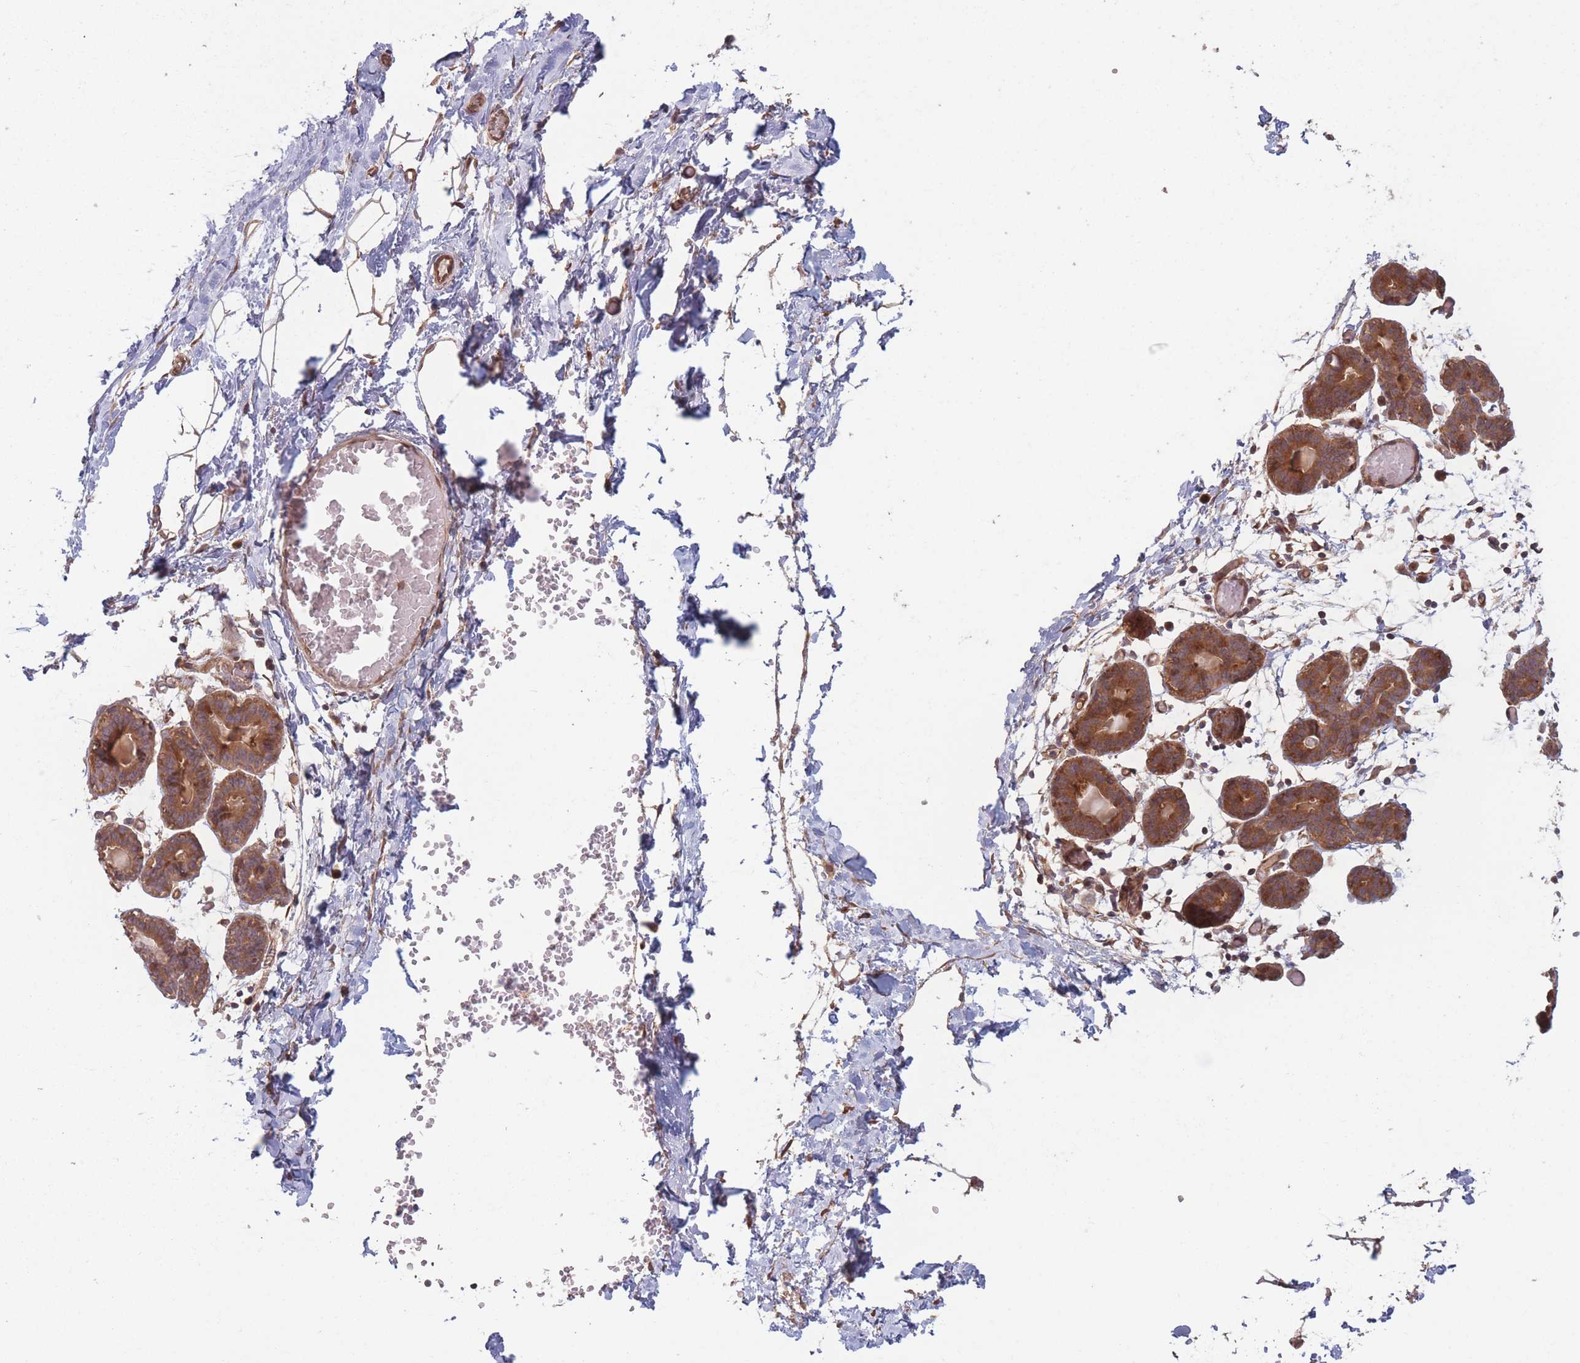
{"staining": {"intensity": "moderate", "quantity": ">75%", "location": "cytoplasmic/membranous"}, "tissue": "breast", "cell_type": "Adipocytes", "image_type": "normal", "snomed": [{"axis": "morphology", "description": "Normal tissue, NOS"}, {"axis": "topography", "description": "Breast"}], "caption": "Immunohistochemical staining of normal human breast exhibits moderate cytoplasmic/membranous protein staining in about >75% of adipocytes. (Stains: DAB (3,3'-diaminobenzidine) in brown, nuclei in blue, Microscopy: brightfield microscopy at high magnification).", "gene": "PODXL2", "patient": {"sex": "female", "age": 27}}